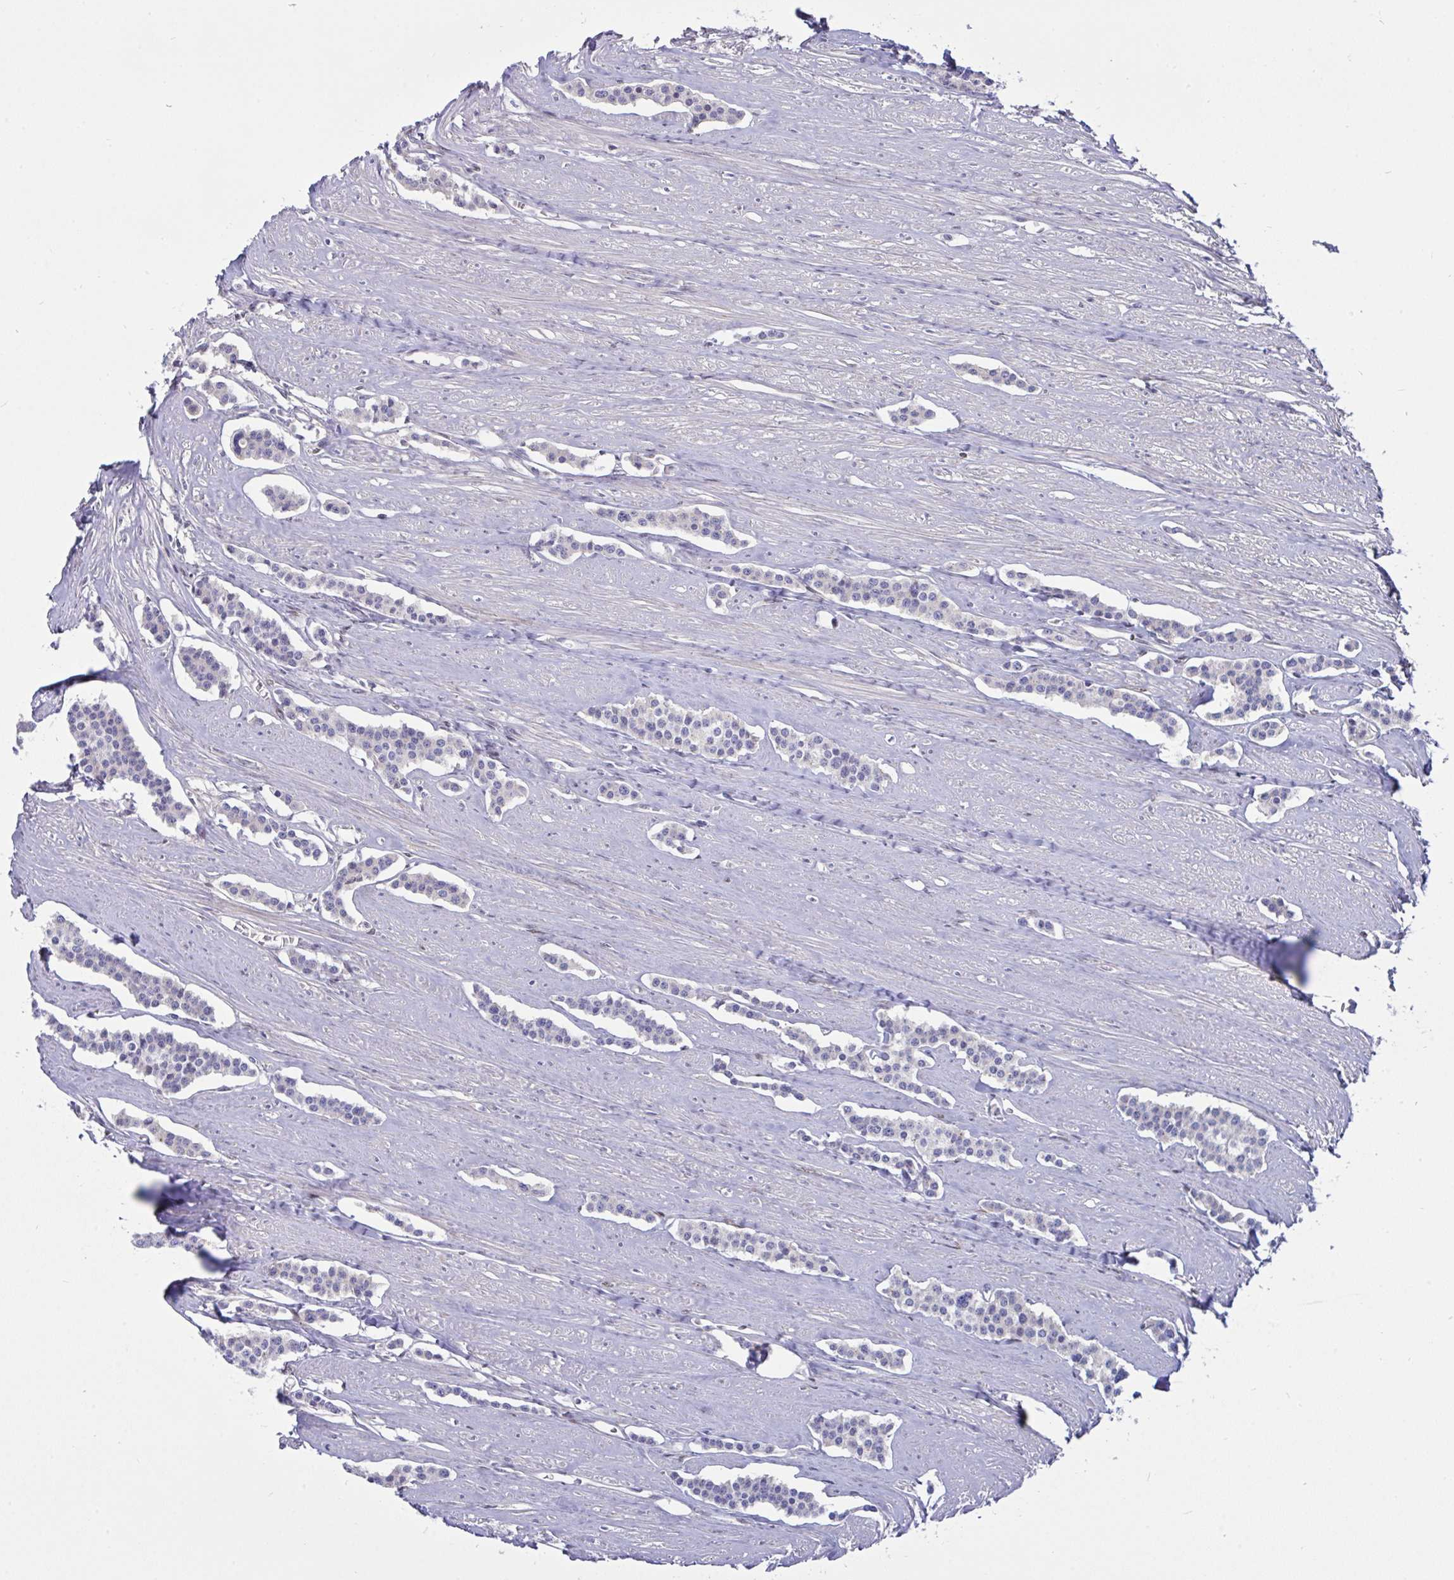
{"staining": {"intensity": "negative", "quantity": "none", "location": "none"}, "tissue": "carcinoid", "cell_type": "Tumor cells", "image_type": "cancer", "snomed": [{"axis": "morphology", "description": "Carcinoid, malignant, NOS"}, {"axis": "topography", "description": "Small intestine"}], "caption": "This is an immunohistochemistry (IHC) micrograph of carcinoid. There is no positivity in tumor cells.", "gene": "L3HYPDH", "patient": {"sex": "male", "age": 60}}